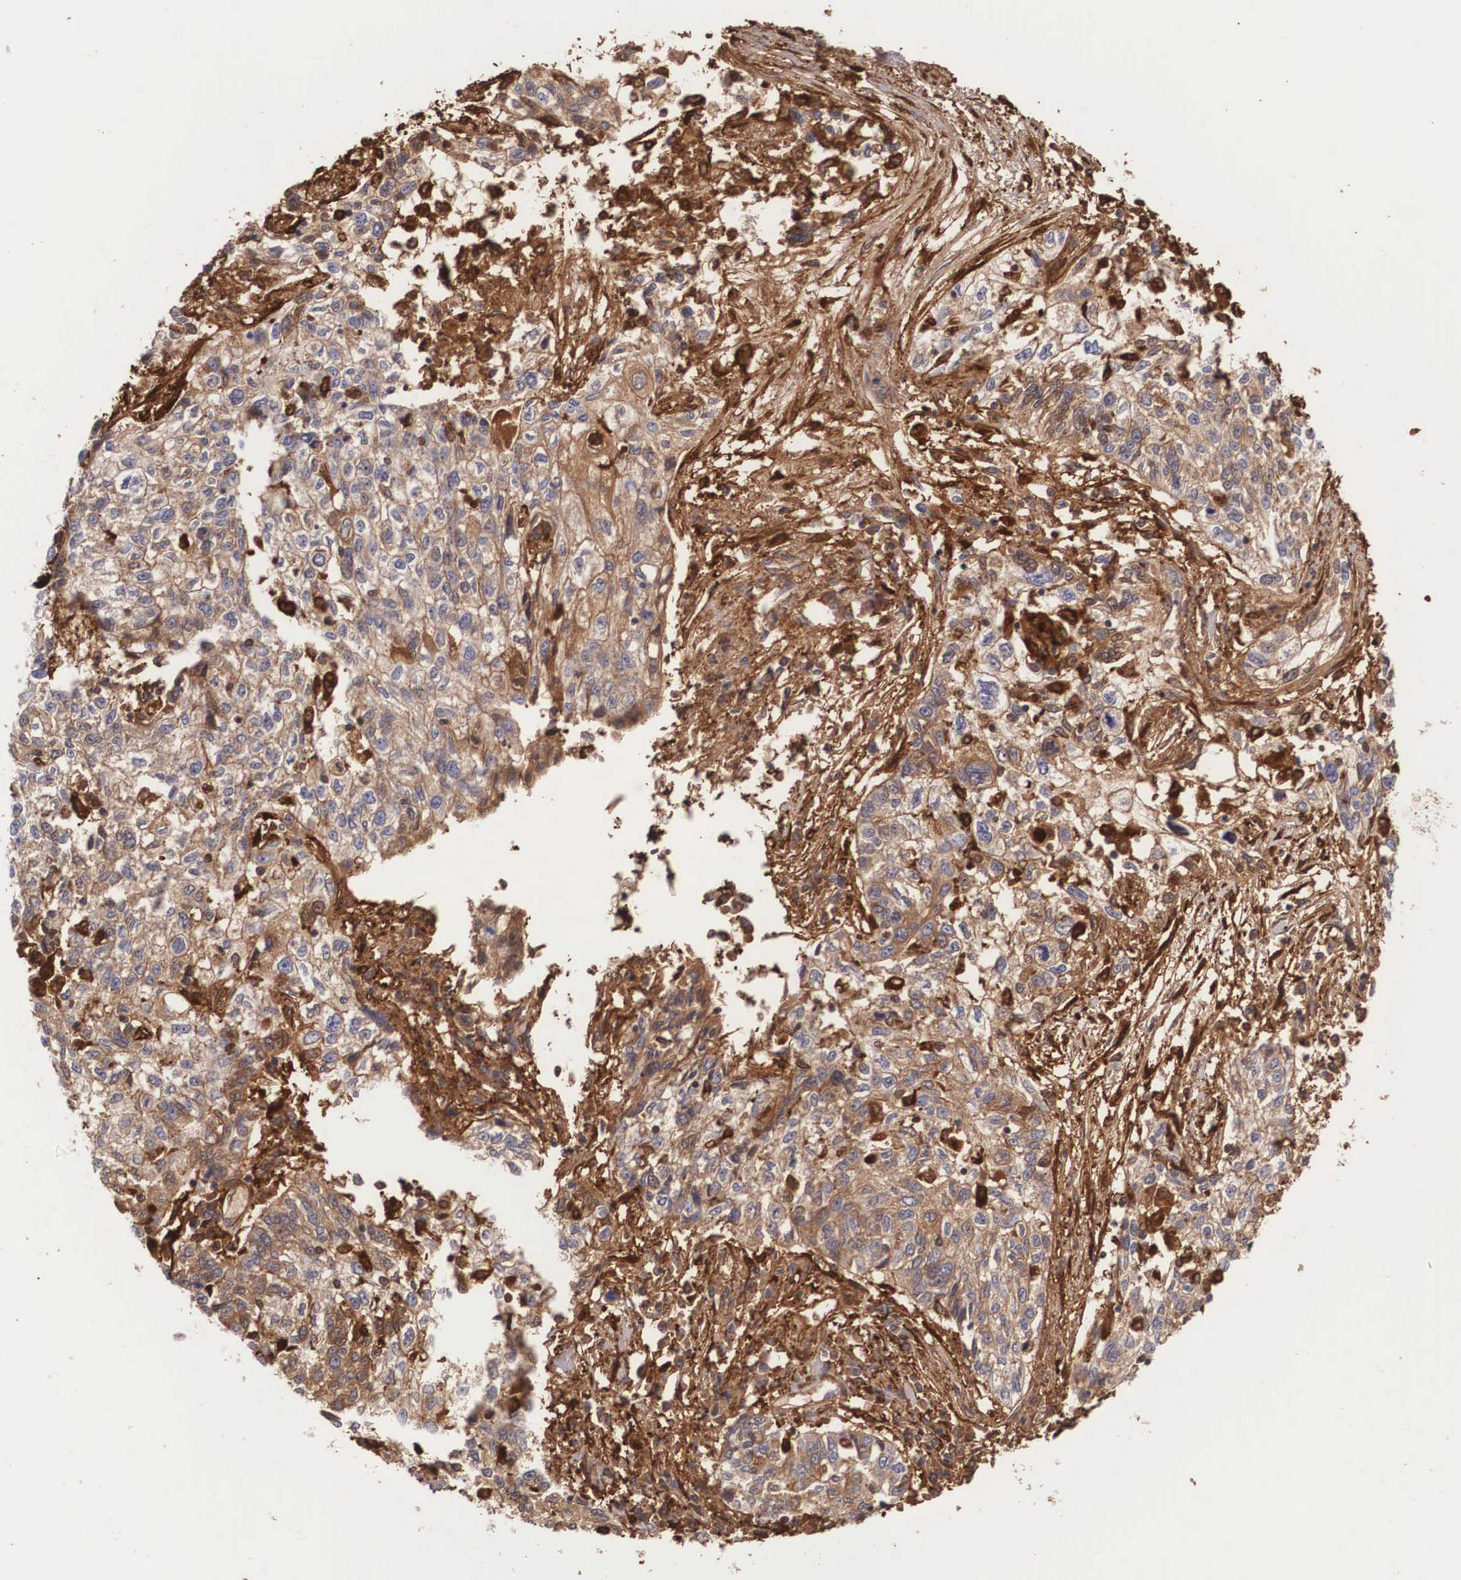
{"staining": {"intensity": "weak", "quantity": "25%-75%", "location": "cytoplasmic/membranous"}, "tissue": "cervical cancer", "cell_type": "Tumor cells", "image_type": "cancer", "snomed": [{"axis": "morphology", "description": "Squamous cell carcinoma, NOS"}, {"axis": "topography", "description": "Cervix"}], "caption": "Weak cytoplasmic/membranous staining for a protein is identified in about 25%-75% of tumor cells of cervical cancer using immunohistochemistry.", "gene": "LGALS1", "patient": {"sex": "female", "age": 57}}